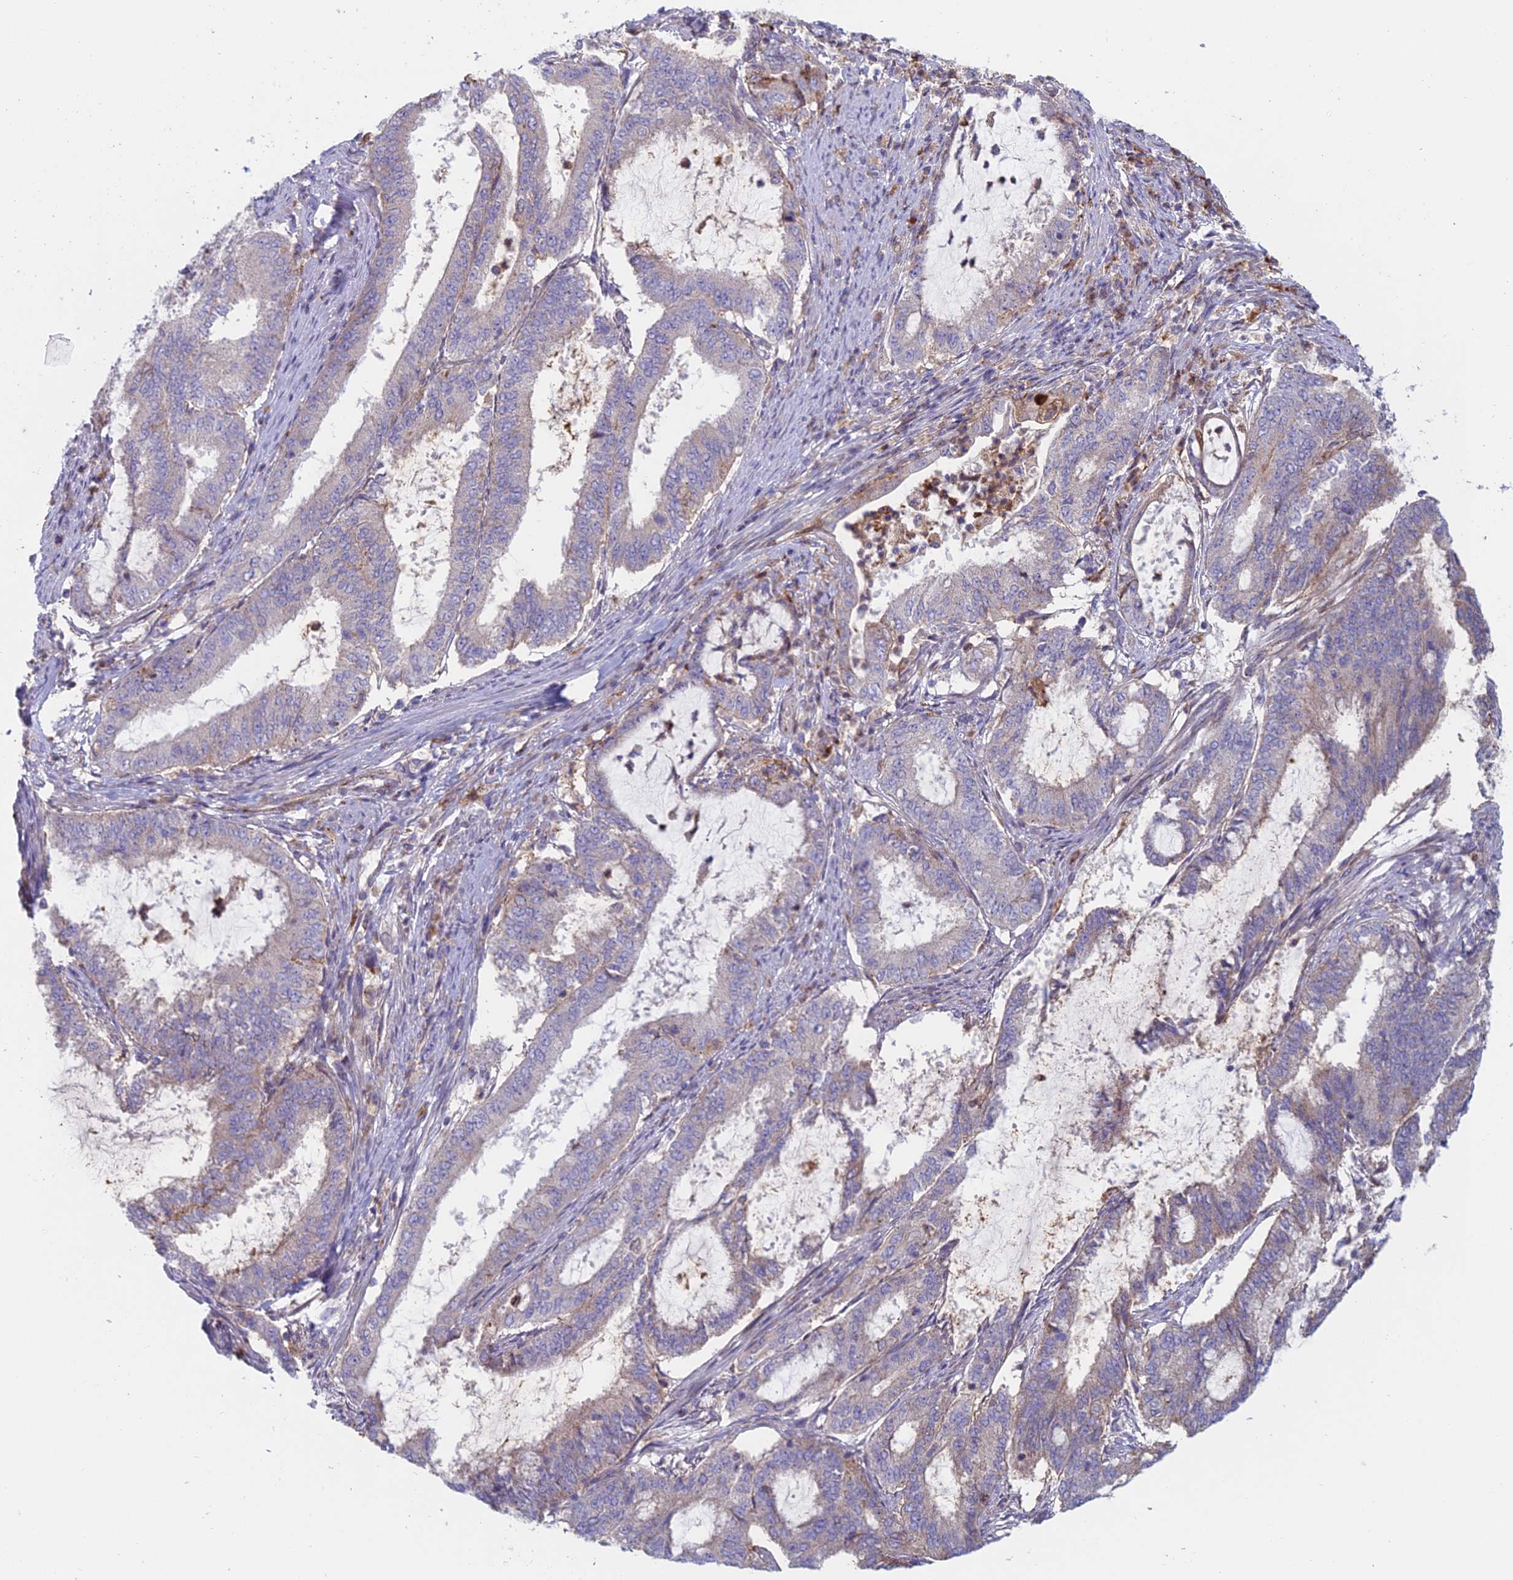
{"staining": {"intensity": "negative", "quantity": "none", "location": "none"}, "tissue": "endometrial cancer", "cell_type": "Tumor cells", "image_type": "cancer", "snomed": [{"axis": "morphology", "description": "Adenocarcinoma, NOS"}, {"axis": "topography", "description": "Endometrium"}], "caption": "Tumor cells show no significant expression in adenocarcinoma (endometrial).", "gene": "IFTAP", "patient": {"sex": "female", "age": 51}}